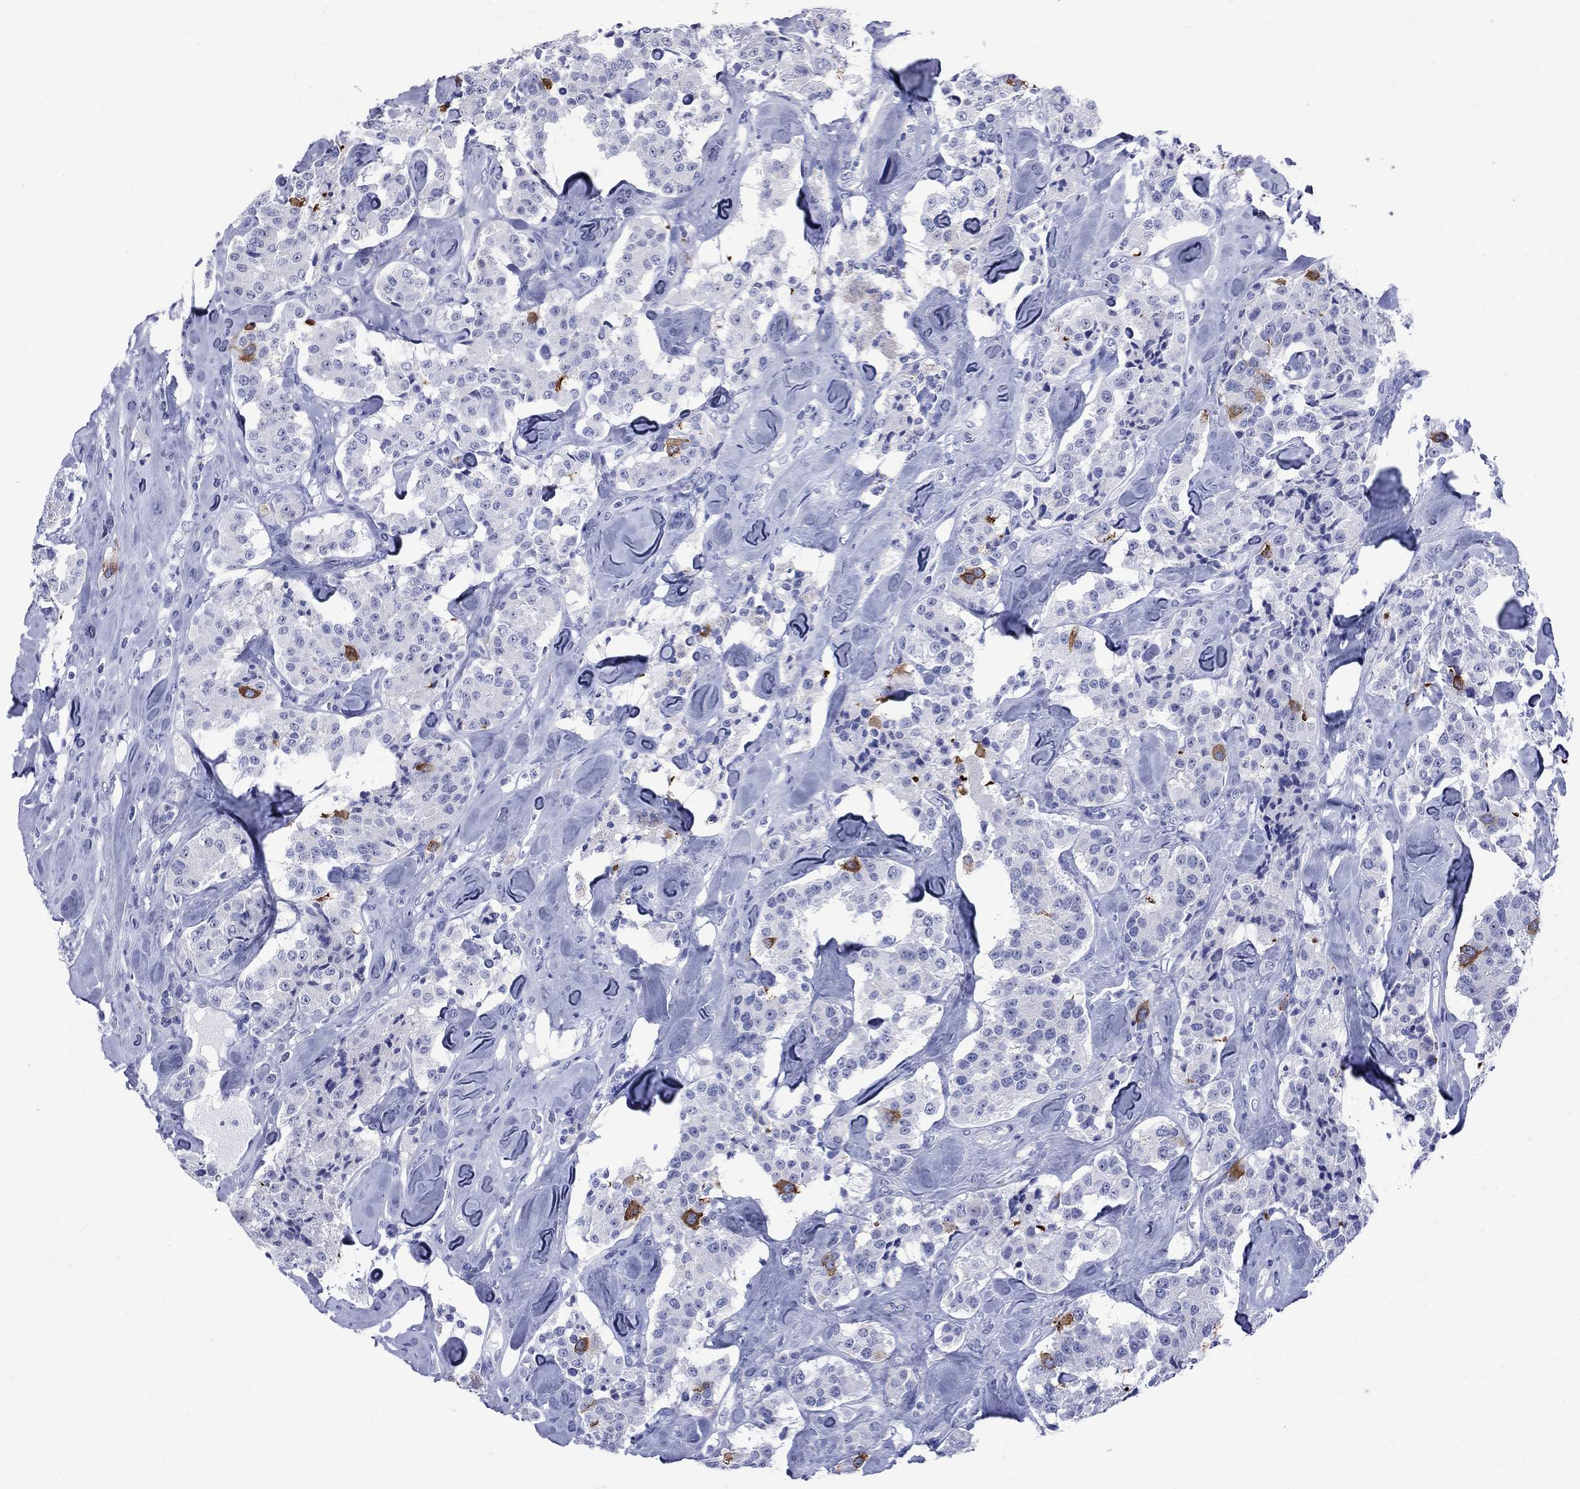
{"staining": {"intensity": "strong", "quantity": "<25%", "location": "cytoplasmic/membranous"}, "tissue": "carcinoid", "cell_type": "Tumor cells", "image_type": "cancer", "snomed": [{"axis": "morphology", "description": "Carcinoid, malignant, NOS"}, {"axis": "topography", "description": "Pancreas"}], "caption": "A histopathology image of carcinoid (malignant) stained for a protein demonstrates strong cytoplasmic/membranous brown staining in tumor cells. Immunohistochemistry (ihc) stains the protein in brown and the nuclei are stained blue.", "gene": "TACC3", "patient": {"sex": "male", "age": 41}}